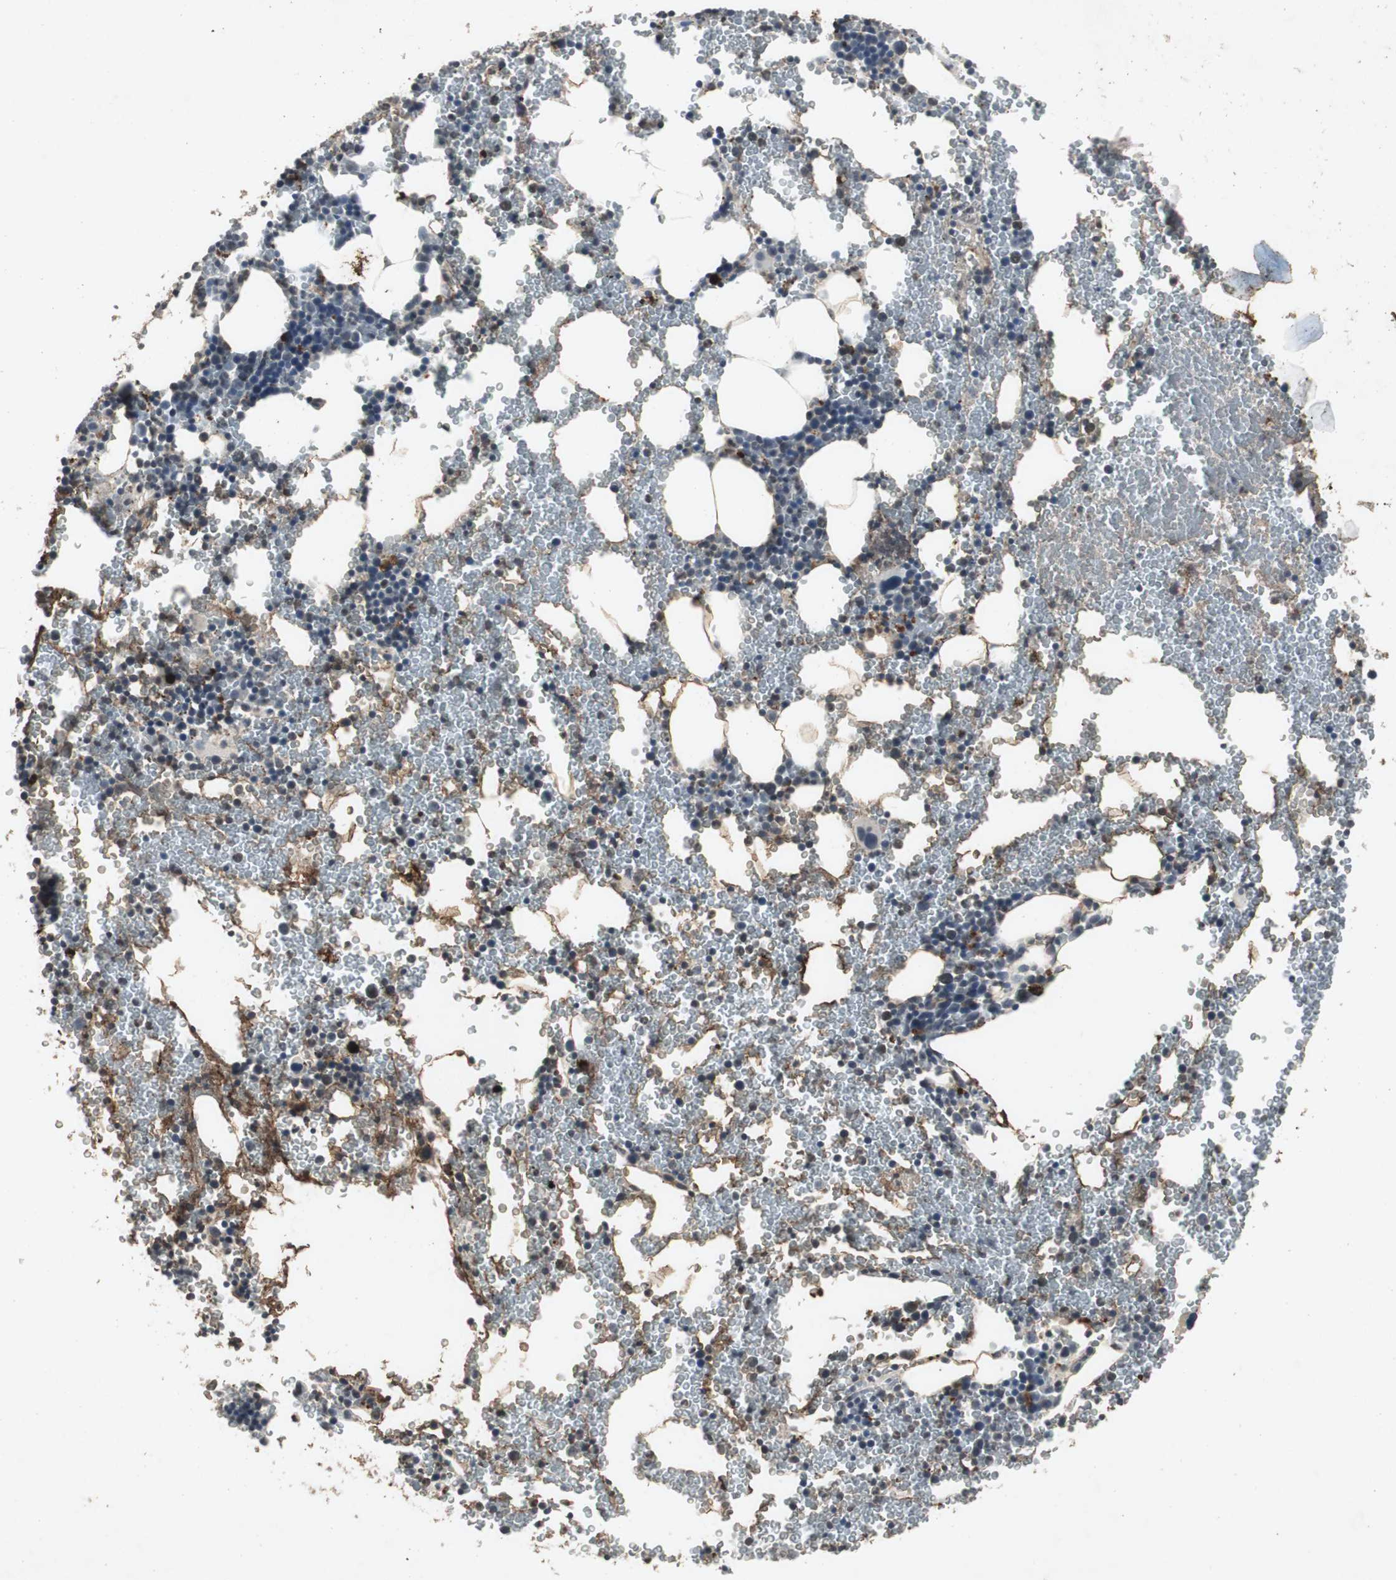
{"staining": {"intensity": "moderate", "quantity": "<25%", "location": "cytoplasmic/membranous"}, "tissue": "bone marrow", "cell_type": "Hematopoietic cells", "image_type": "normal", "snomed": [{"axis": "morphology", "description": "Normal tissue, NOS"}, {"axis": "morphology", "description": "Inflammation, NOS"}, {"axis": "topography", "description": "Bone marrow"}], "caption": "Brown immunohistochemical staining in normal bone marrow demonstrates moderate cytoplasmic/membranous expression in about <25% of hematopoietic cells.", "gene": "ADNP2", "patient": {"sex": "male", "age": 22}}